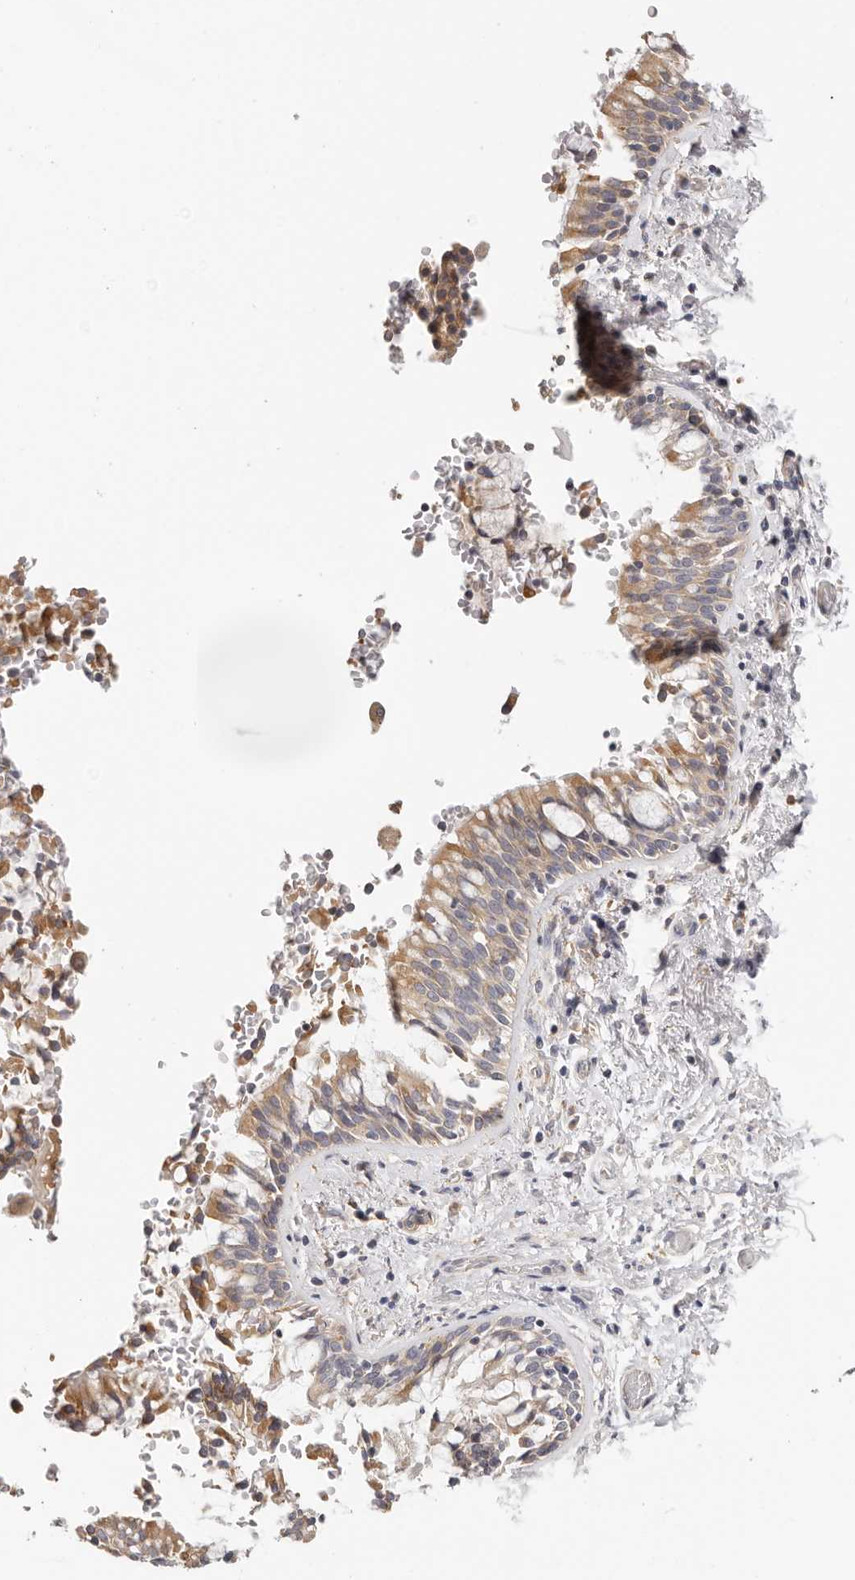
{"staining": {"intensity": "moderate", "quantity": ">75%", "location": "cytoplasmic/membranous"}, "tissue": "bronchus", "cell_type": "Respiratory epithelial cells", "image_type": "normal", "snomed": [{"axis": "morphology", "description": "Normal tissue, NOS"}, {"axis": "morphology", "description": "Inflammation, NOS"}, {"axis": "topography", "description": "Cartilage tissue"}, {"axis": "topography", "description": "Bronchus"}, {"axis": "topography", "description": "Lung"}], "caption": "Immunohistochemical staining of unremarkable human bronchus displays >75% levels of moderate cytoplasmic/membranous protein expression in about >75% of respiratory epithelial cells.", "gene": "AFDN", "patient": {"sex": "female", "age": 64}}